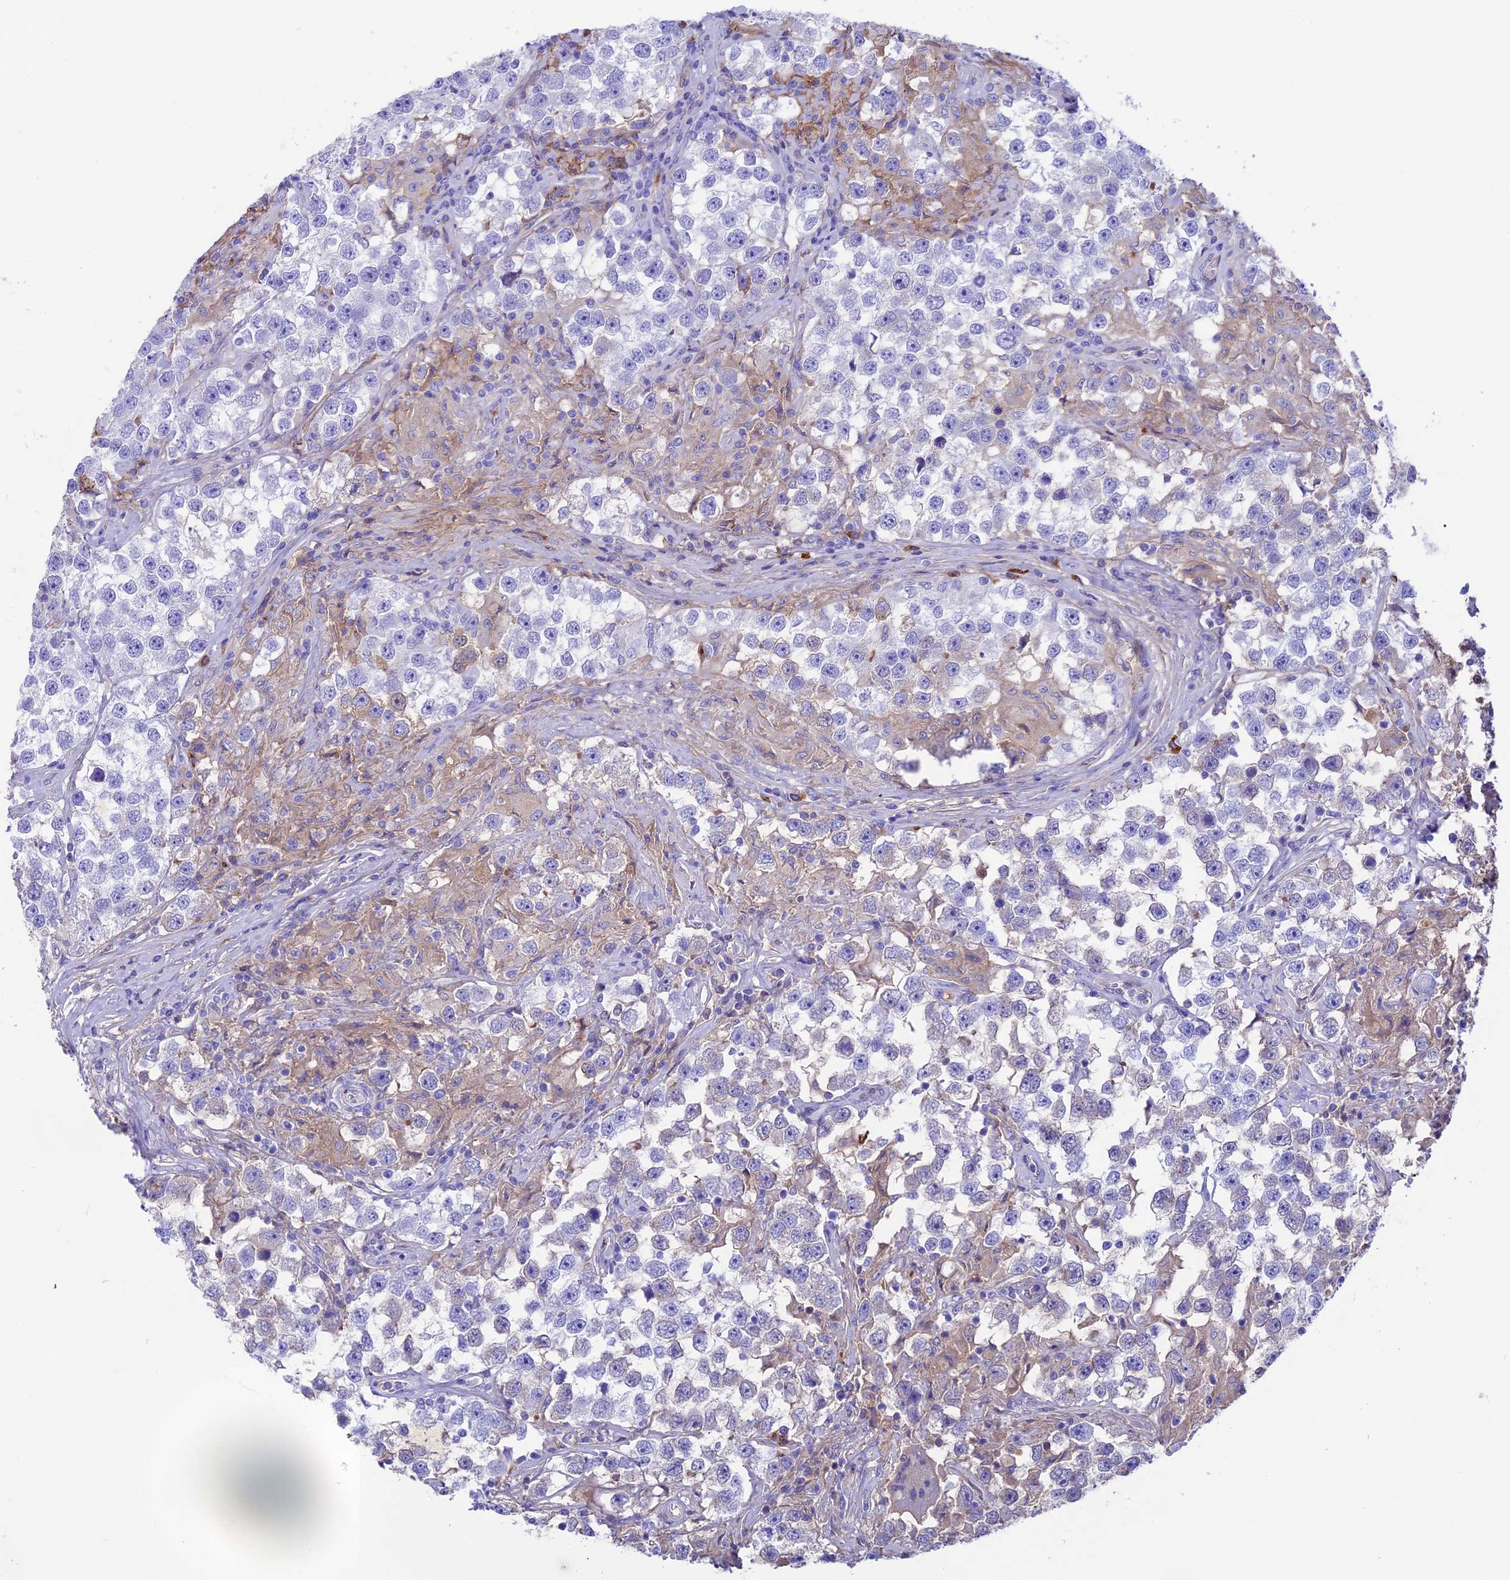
{"staining": {"intensity": "negative", "quantity": "none", "location": "none"}, "tissue": "testis cancer", "cell_type": "Tumor cells", "image_type": "cancer", "snomed": [{"axis": "morphology", "description": "Seminoma, NOS"}, {"axis": "topography", "description": "Testis"}], "caption": "This is an IHC photomicrograph of testis cancer (seminoma). There is no positivity in tumor cells.", "gene": "IGSF6", "patient": {"sex": "male", "age": 46}}